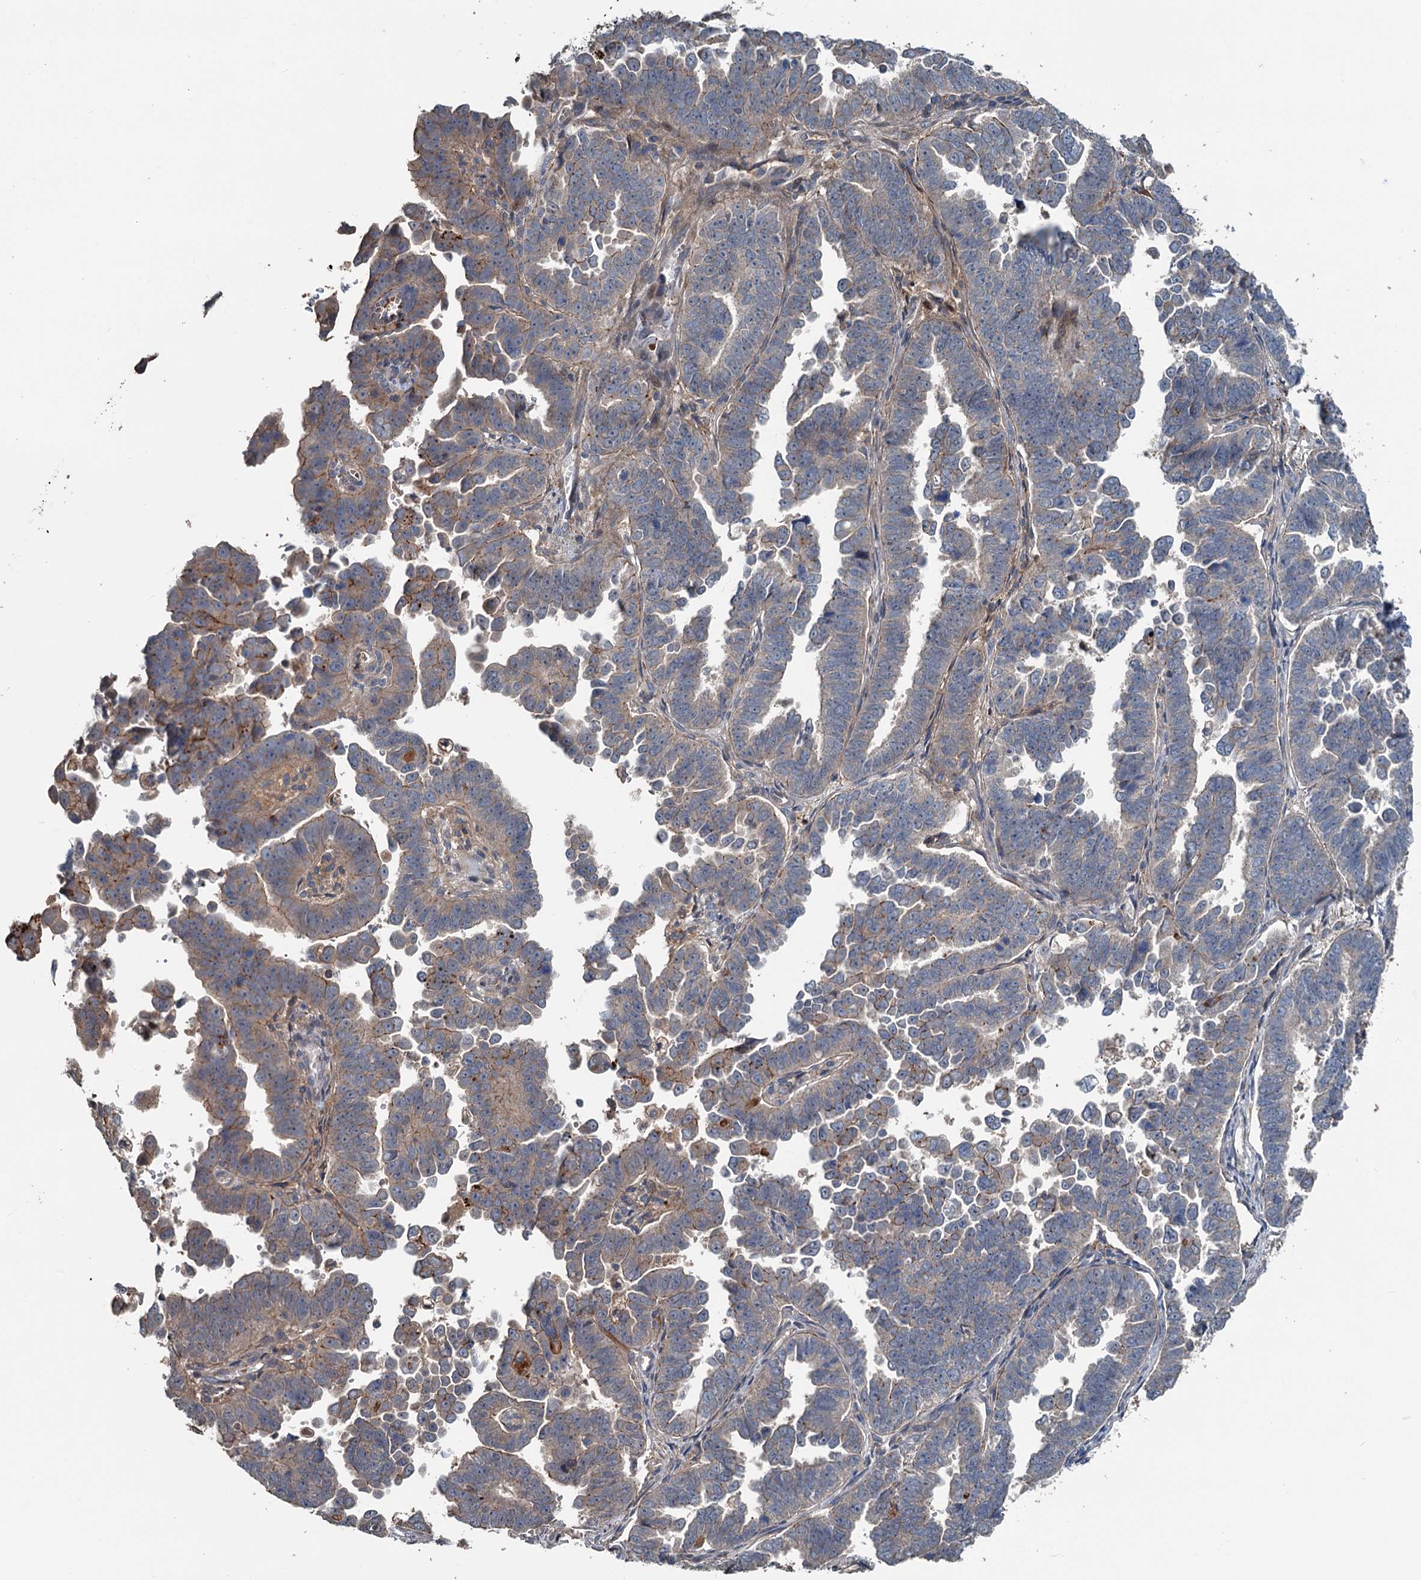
{"staining": {"intensity": "weak", "quantity": "<25%", "location": "cytoplasmic/membranous"}, "tissue": "endometrial cancer", "cell_type": "Tumor cells", "image_type": "cancer", "snomed": [{"axis": "morphology", "description": "Adenocarcinoma, NOS"}, {"axis": "topography", "description": "Endometrium"}], "caption": "Tumor cells show no significant positivity in endometrial adenocarcinoma.", "gene": "TEDC1", "patient": {"sex": "female", "age": 75}}